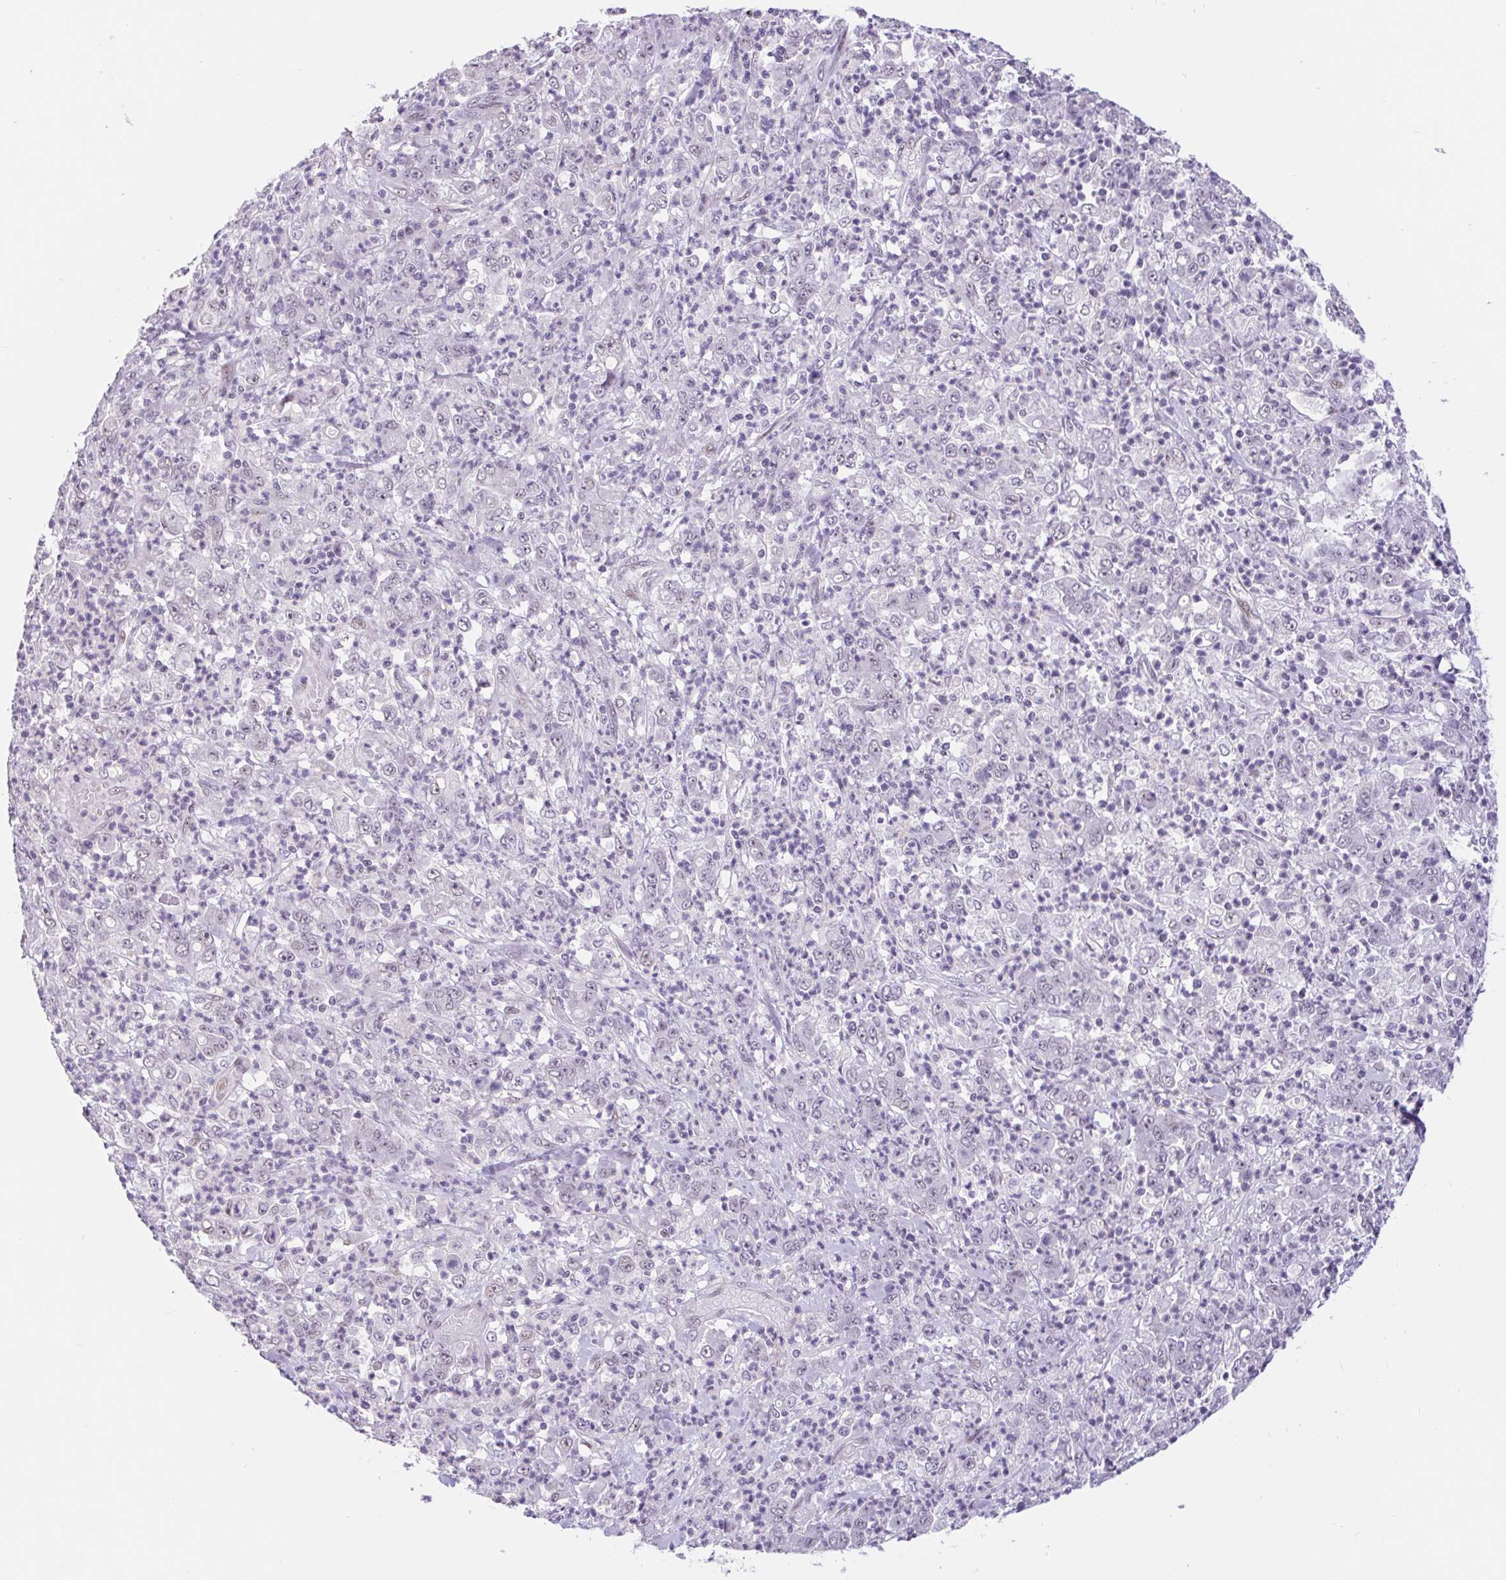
{"staining": {"intensity": "negative", "quantity": "none", "location": "none"}, "tissue": "stomach cancer", "cell_type": "Tumor cells", "image_type": "cancer", "snomed": [{"axis": "morphology", "description": "Adenocarcinoma, NOS"}, {"axis": "topography", "description": "Stomach, lower"}], "caption": "A micrograph of adenocarcinoma (stomach) stained for a protein reveals no brown staining in tumor cells.", "gene": "CAND1", "patient": {"sex": "female", "age": 71}}